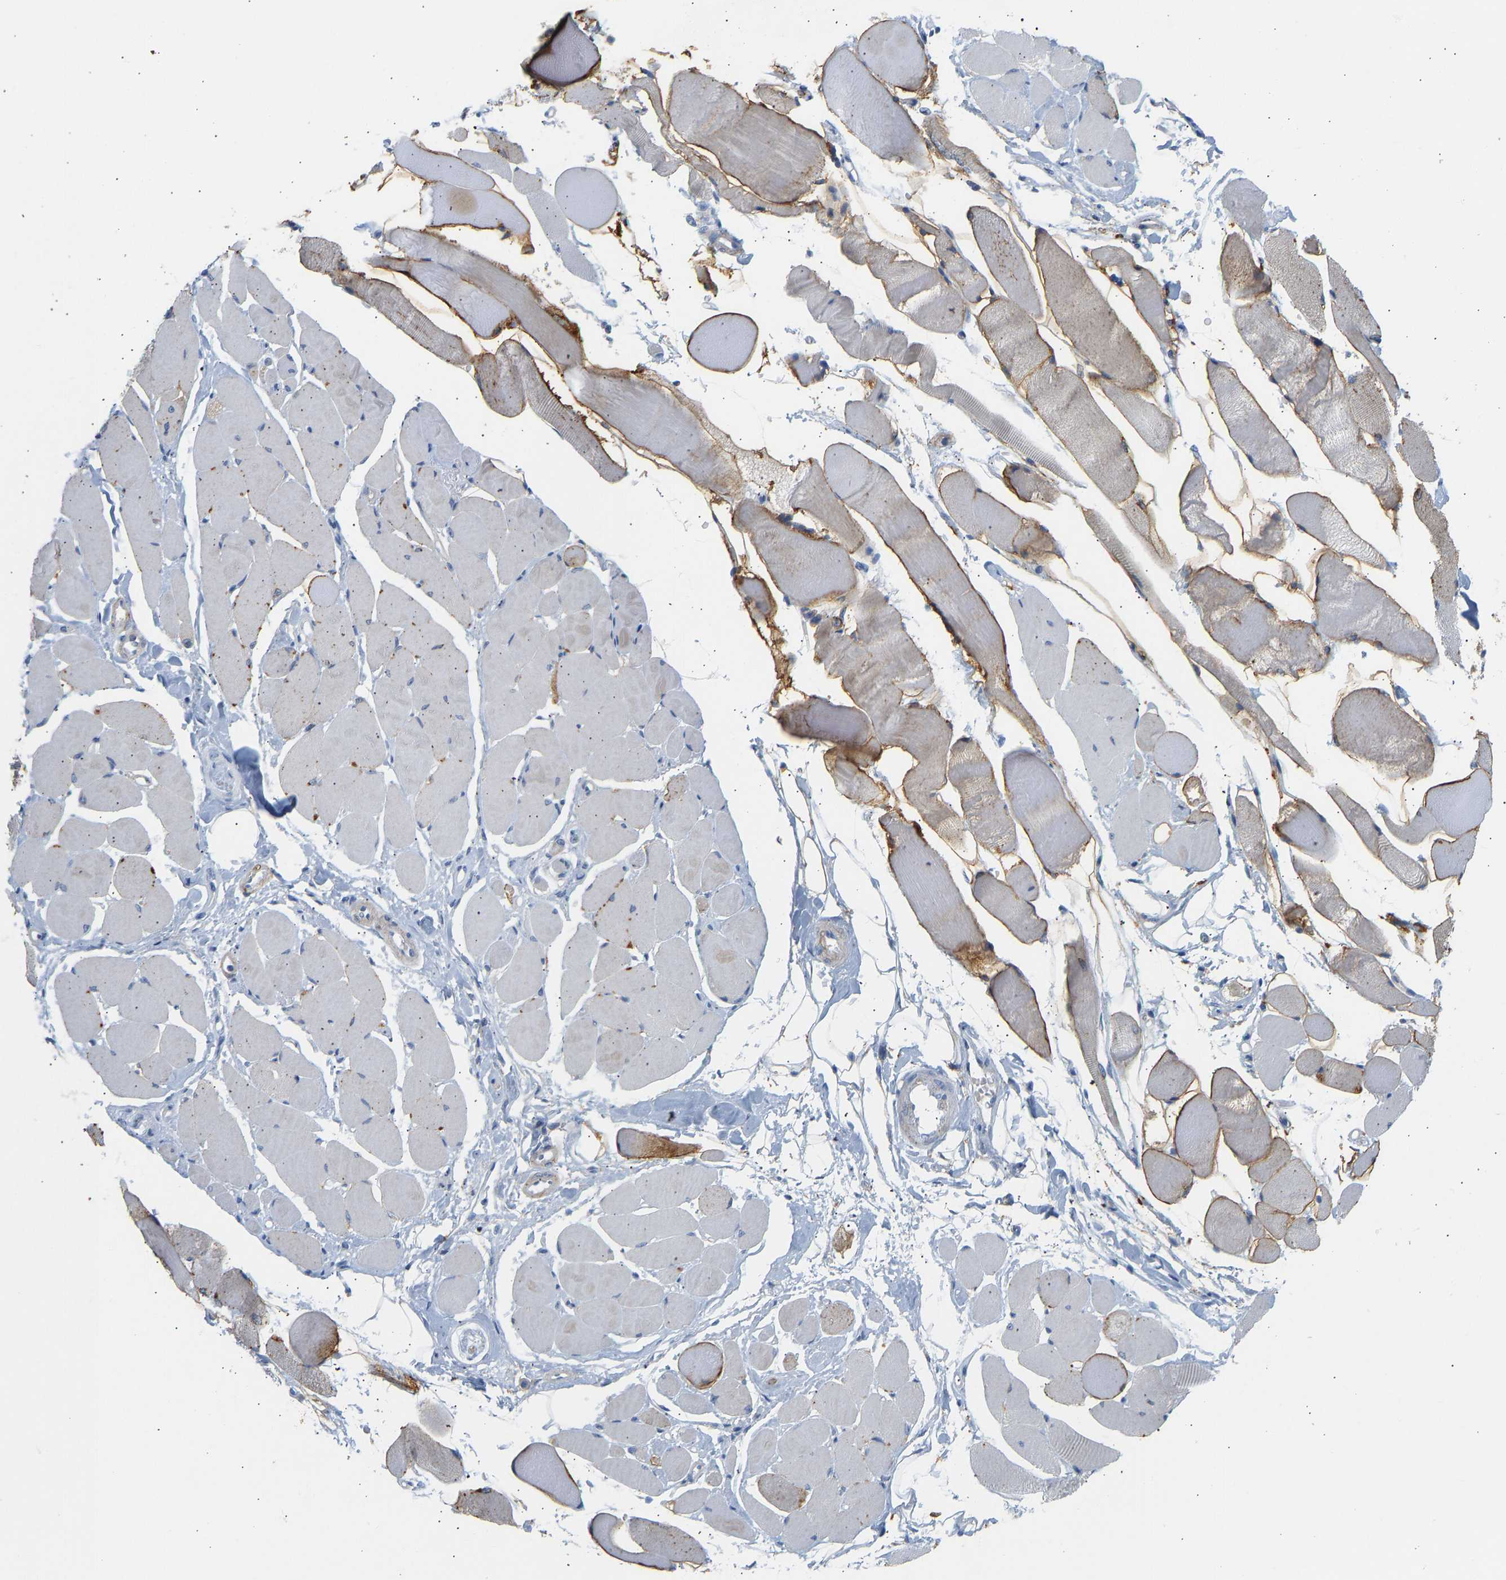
{"staining": {"intensity": "moderate", "quantity": "<25%", "location": "cytoplasmic/membranous"}, "tissue": "skeletal muscle", "cell_type": "Myocytes", "image_type": "normal", "snomed": [{"axis": "morphology", "description": "Normal tissue, NOS"}, {"axis": "topography", "description": "Skeletal muscle"}, {"axis": "topography", "description": "Peripheral nerve tissue"}], "caption": "Immunohistochemistry (IHC) of benign human skeletal muscle exhibits low levels of moderate cytoplasmic/membranous staining in approximately <25% of myocytes. Ihc stains the protein of interest in brown and the nuclei are stained blue.", "gene": "BVES", "patient": {"sex": "female", "age": 84}}